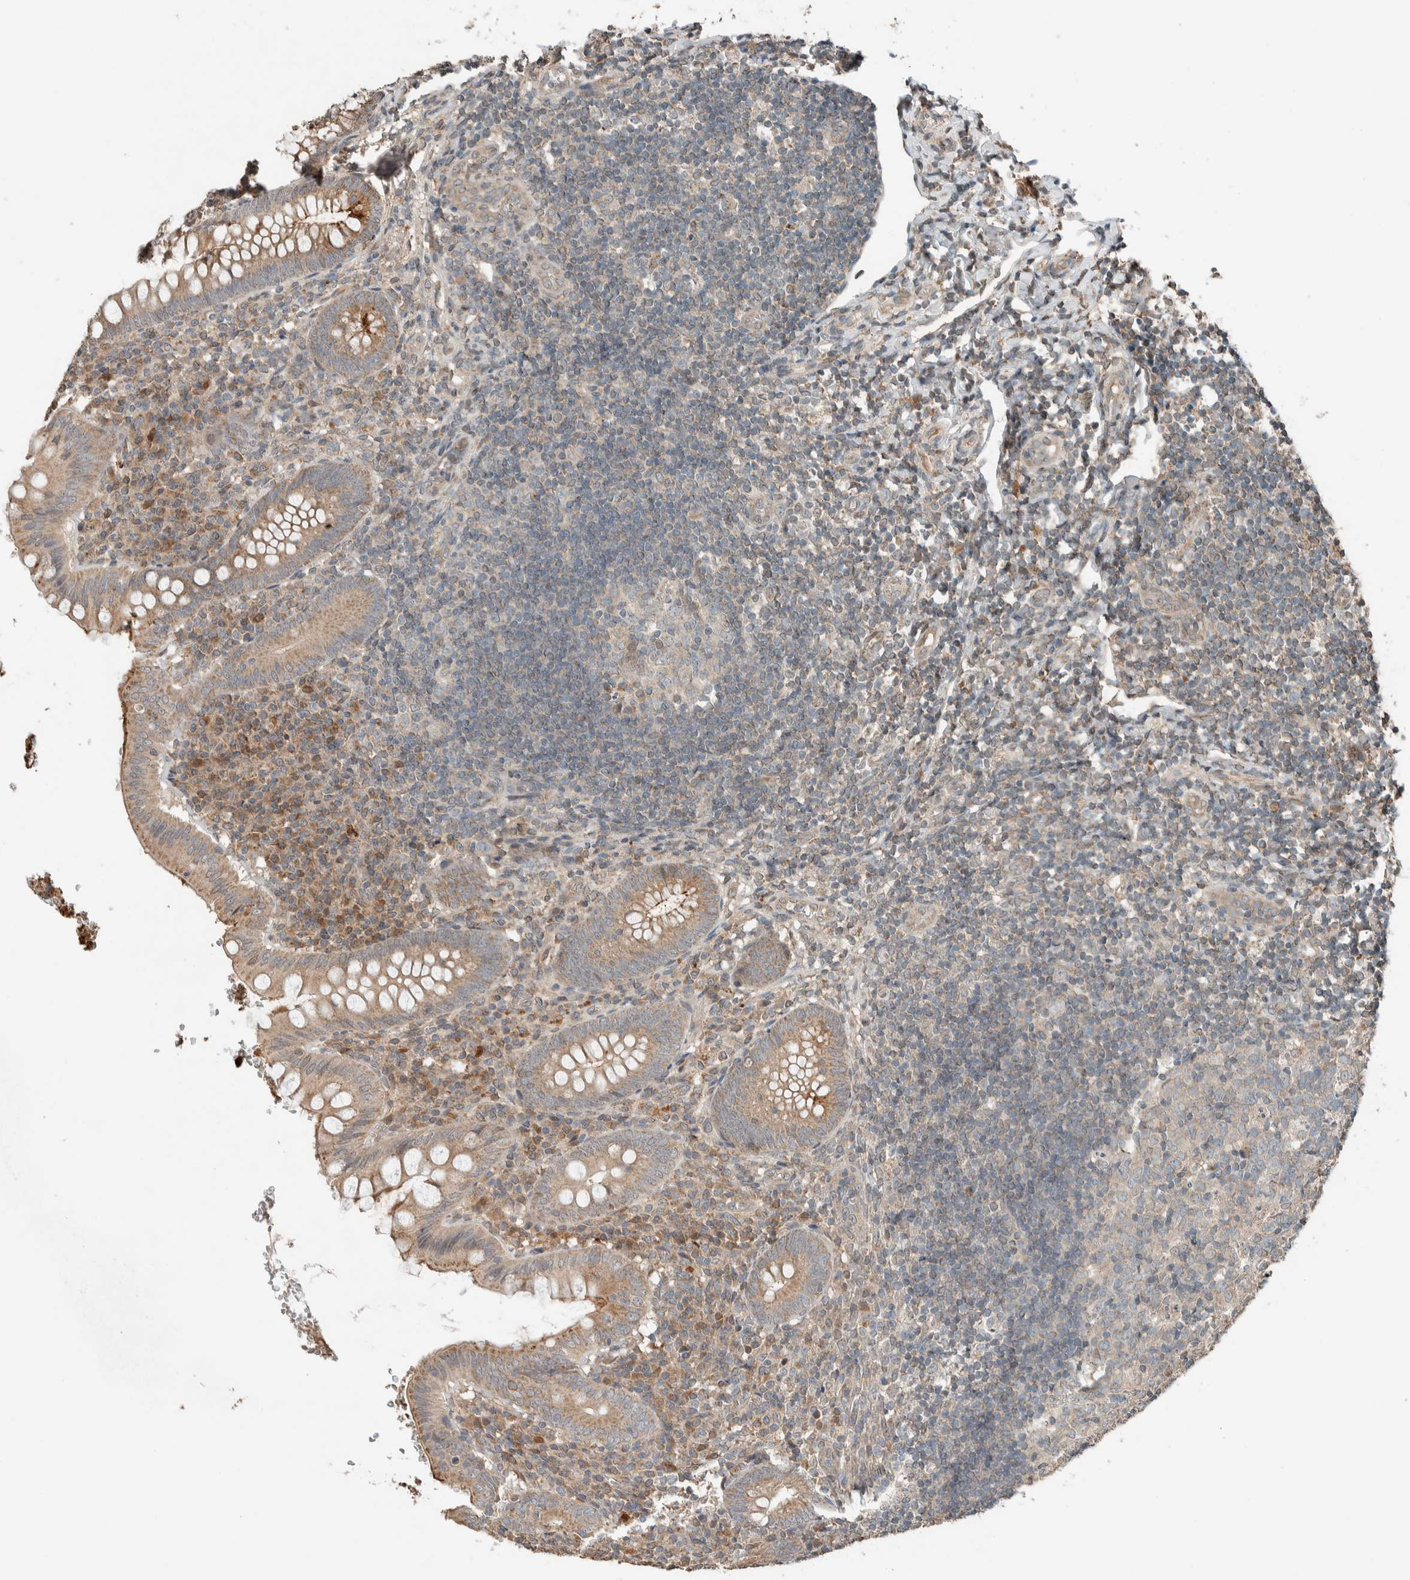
{"staining": {"intensity": "strong", "quantity": ">75%", "location": "cytoplasmic/membranous"}, "tissue": "appendix", "cell_type": "Glandular cells", "image_type": "normal", "snomed": [{"axis": "morphology", "description": "Normal tissue, NOS"}, {"axis": "topography", "description": "Appendix"}], "caption": "Immunohistochemistry staining of normal appendix, which reveals high levels of strong cytoplasmic/membranous positivity in about >75% of glandular cells indicating strong cytoplasmic/membranous protein expression. The staining was performed using DAB (brown) for protein detection and nuclei were counterstained in hematoxylin (blue).", "gene": "NBR1", "patient": {"sex": "male", "age": 8}}